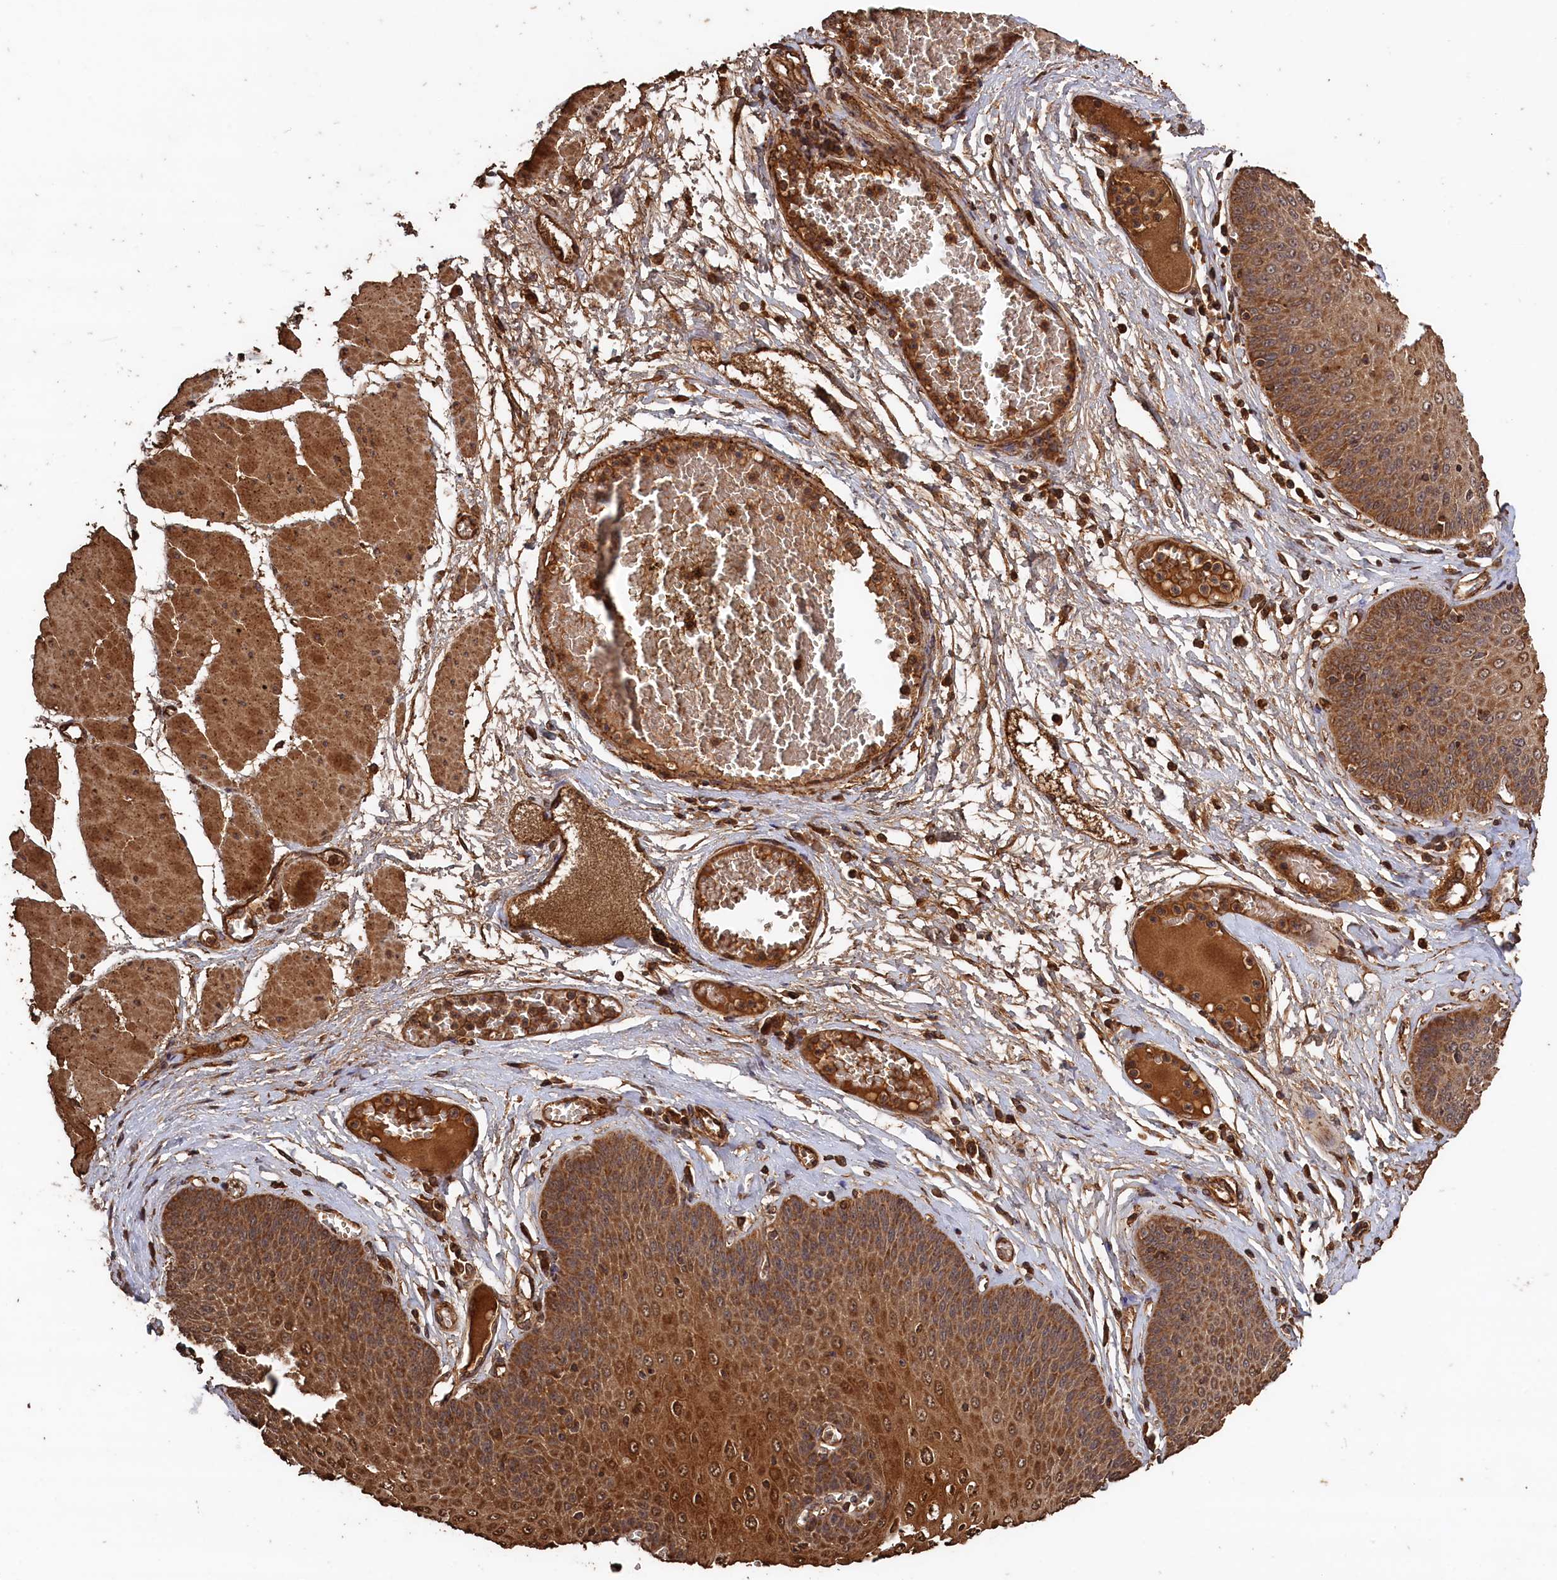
{"staining": {"intensity": "strong", "quantity": ">75%", "location": "cytoplasmic/membranous"}, "tissue": "esophagus", "cell_type": "Squamous epithelial cells", "image_type": "normal", "snomed": [{"axis": "morphology", "description": "Normal tissue, NOS"}, {"axis": "topography", "description": "Esophagus"}], "caption": "The immunohistochemical stain labels strong cytoplasmic/membranous positivity in squamous epithelial cells of unremarkable esophagus. (brown staining indicates protein expression, while blue staining denotes nuclei).", "gene": "SNX33", "patient": {"sex": "male", "age": 60}}